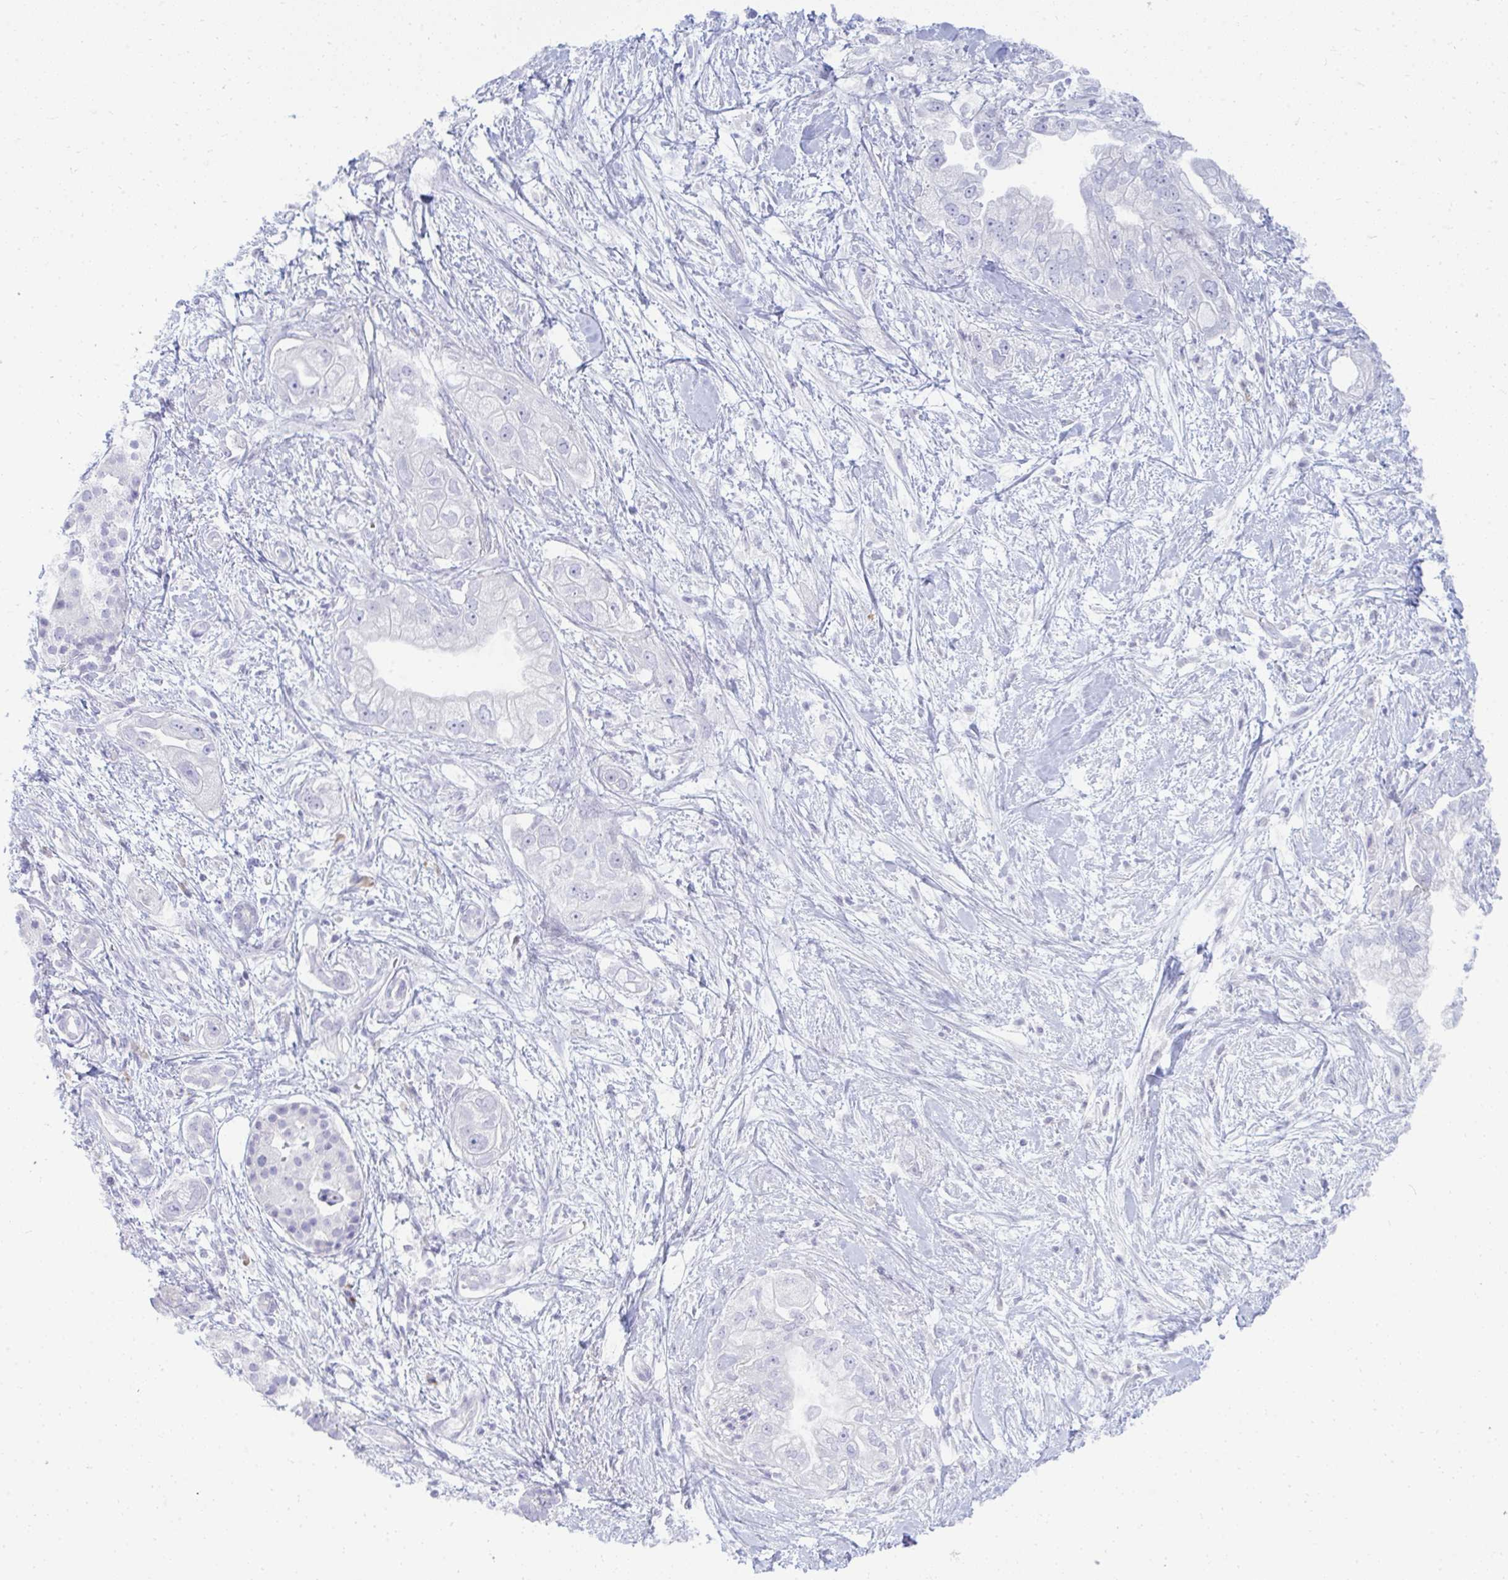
{"staining": {"intensity": "negative", "quantity": "none", "location": "none"}, "tissue": "pancreatic cancer", "cell_type": "Tumor cells", "image_type": "cancer", "snomed": [{"axis": "morphology", "description": "Adenocarcinoma, NOS"}, {"axis": "topography", "description": "Pancreas"}], "caption": "High magnification brightfield microscopy of adenocarcinoma (pancreatic) stained with DAB (3,3'-diaminobenzidine) (brown) and counterstained with hematoxylin (blue): tumor cells show no significant staining.", "gene": "TSPEAR", "patient": {"sex": "male", "age": 70}}